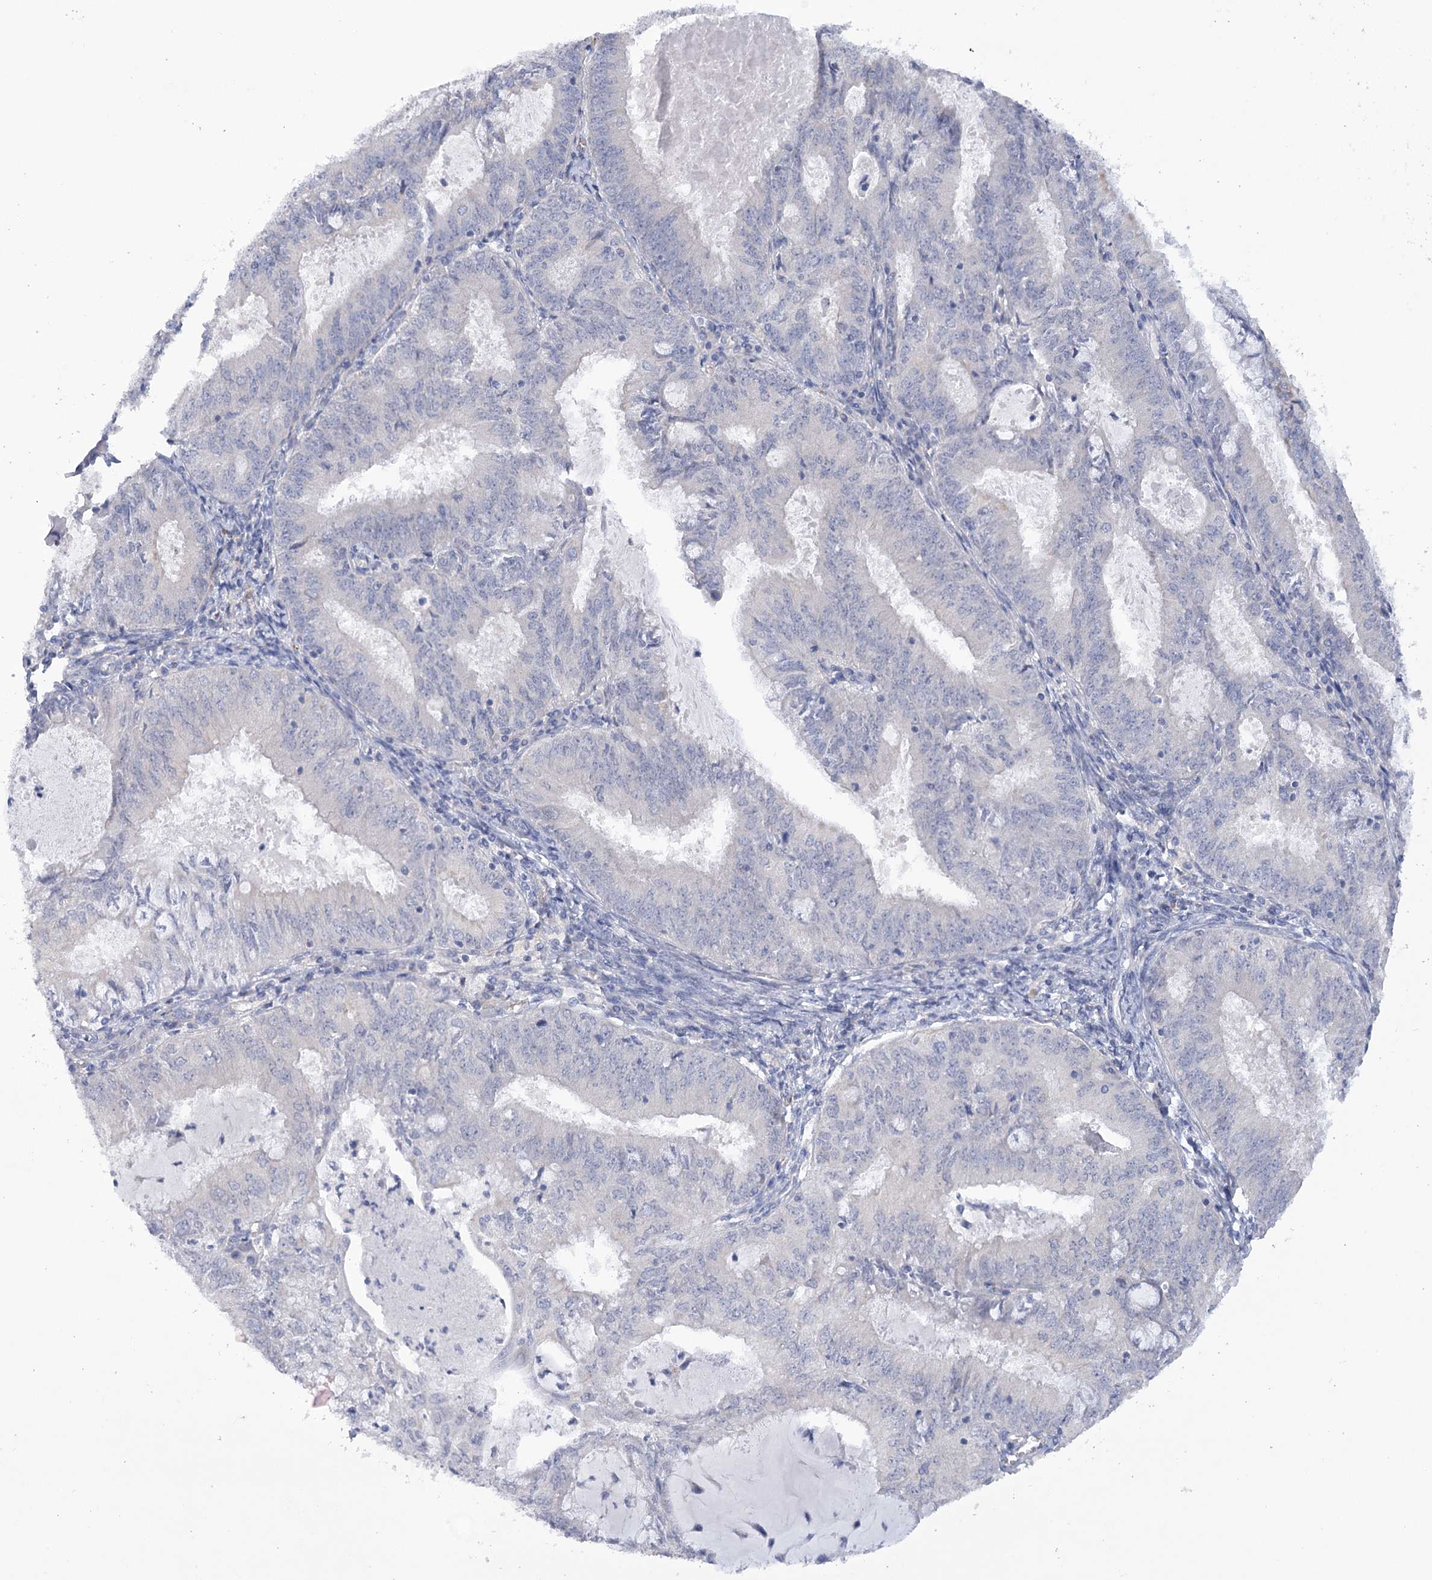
{"staining": {"intensity": "negative", "quantity": "none", "location": "none"}, "tissue": "endometrial cancer", "cell_type": "Tumor cells", "image_type": "cancer", "snomed": [{"axis": "morphology", "description": "Adenocarcinoma, NOS"}, {"axis": "topography", "description": "Endometrium"}], "caption": "This is an immunohistochemistry (IHC) histopathology image of endometrial cancer. There is no expression in tumor cells.", "gene": "DCUN1D1", "patient": {"sex": "female", "age": 57}}